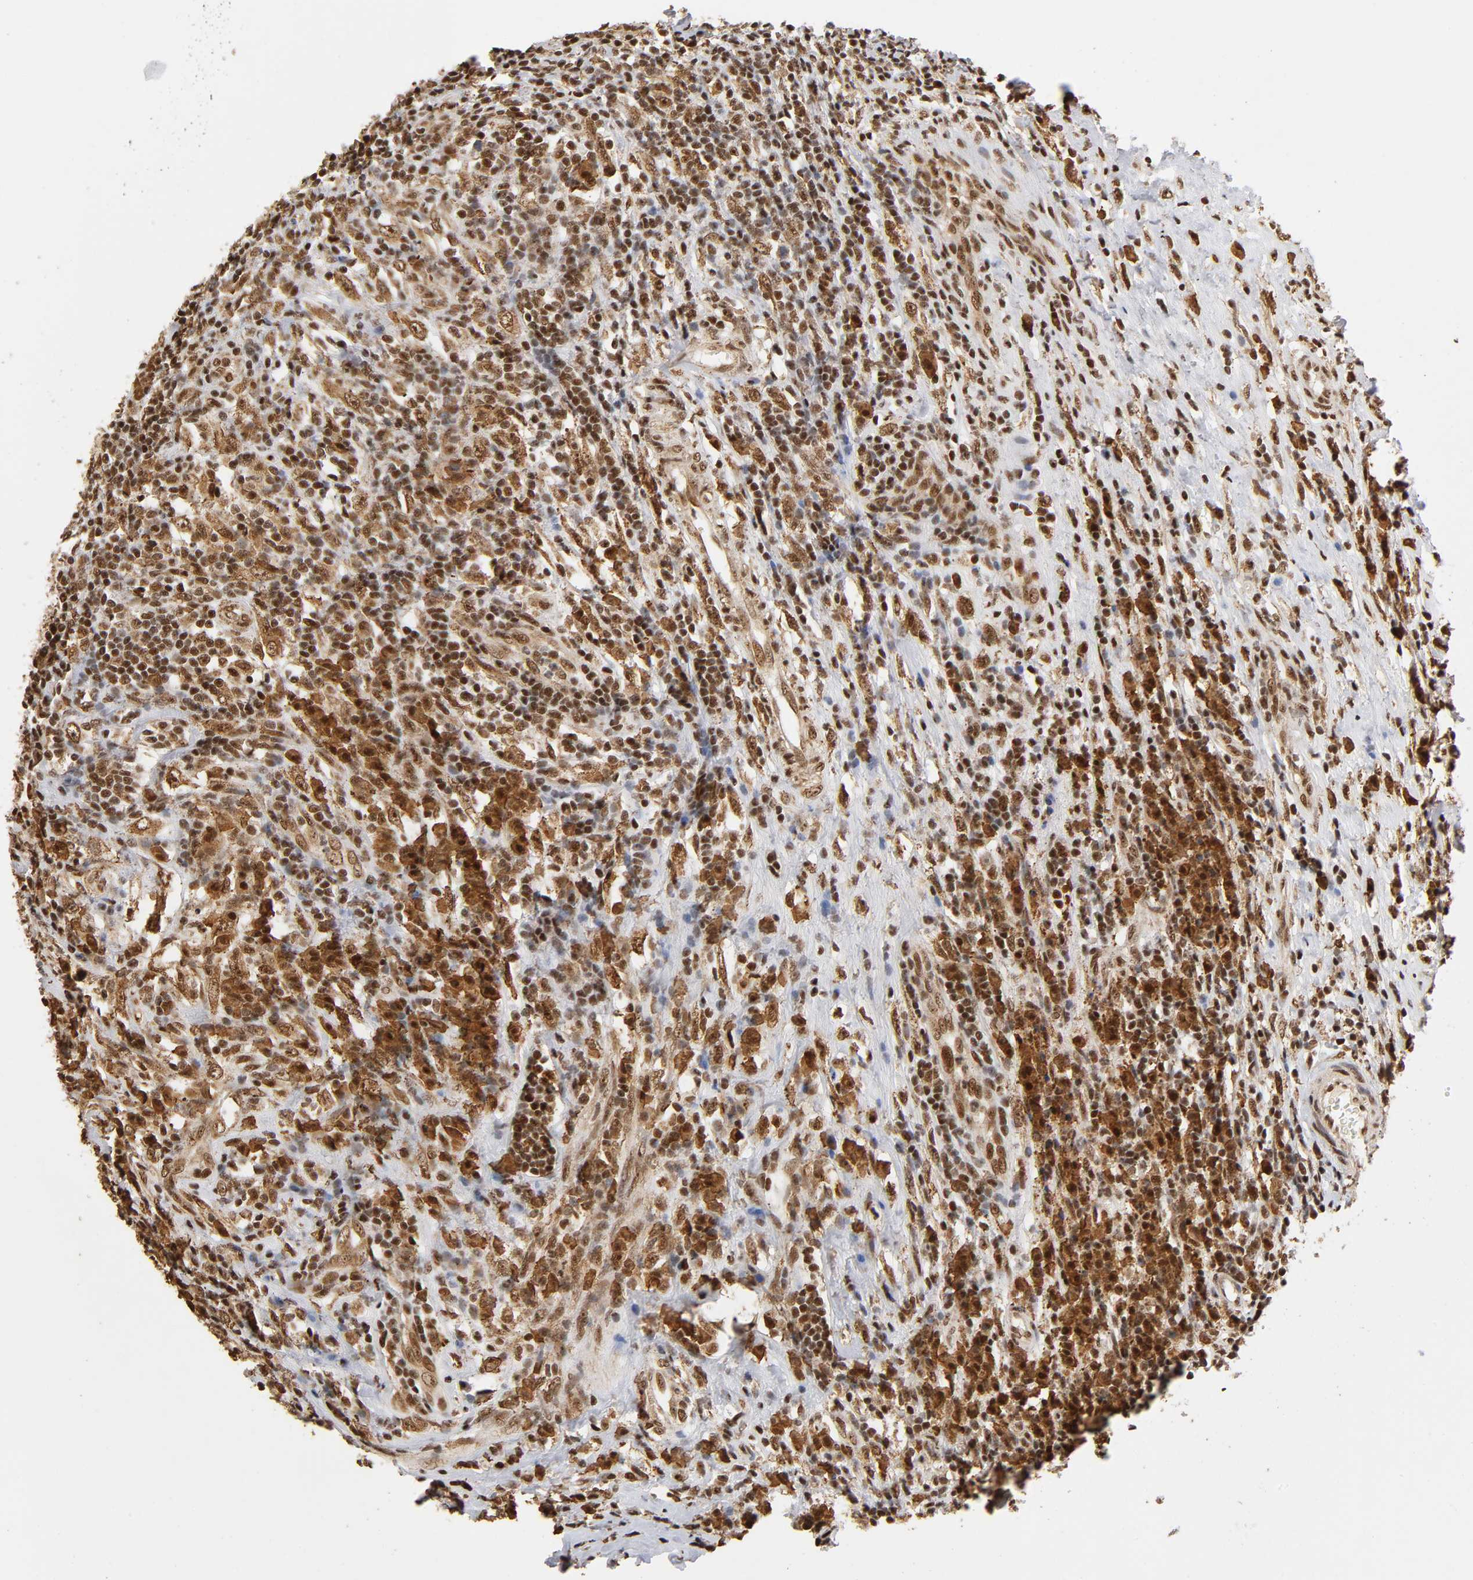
{"staining": {"intensity": "strong", "quantity": ">75%", "location": "cytoplasmic/membranous,nuclear"}, "tissue": "testis cancer", "cell_type": "Tumor cells", "image_type": "cancer", "snomed": [{"axis": "morphology", "description": "Necrosis, NOS"}, {"axis": "morphology", "description": "Carcinoma, Embryonal, NOS"}, {"axis": "topography", "description": "Testis"}], "caption": "Tumor cells demonstrate high levels of strong cytoplasmic/membranous and nuclear positivity in about >75% of cells in embryonal carcinoma (testis). (brown staining indicates protein expression, while blue staining denotes nuclei).", "gene": "RNF122", "patient": {"sex": "male", "age": 19}}